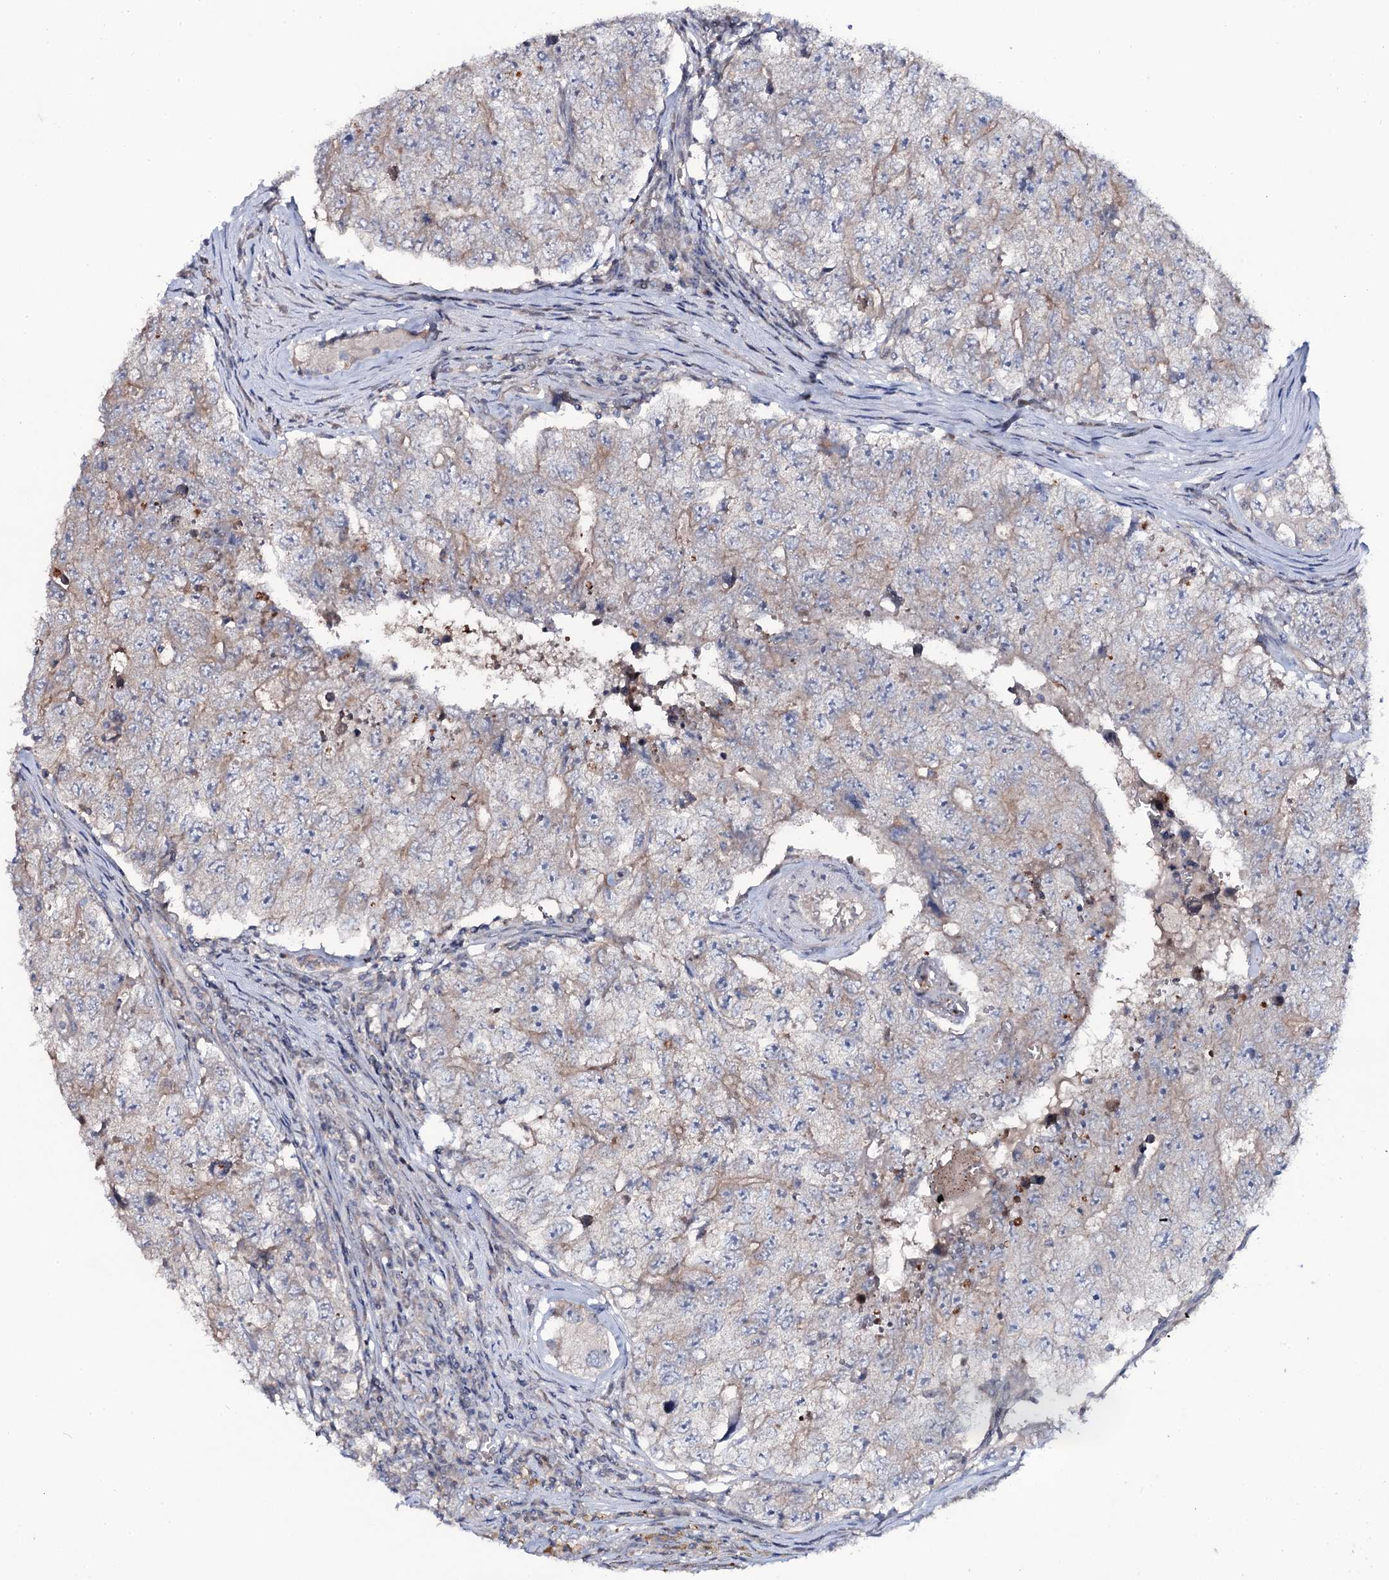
{"staining": {"intensity": "negative", "quantity": "none", "location": "none"}, "tissue": "testis cancer", "cell_type": "Tumor cells", "image_type": "cancer", "snomed": [{"axis": "morphology", "description": "Carcinoma, Embryonal, NOS"}, {"axis": "topography", "description": "Testis"}], "caption": "Immunohistochemistry (IHC) histopathology image of neoplastic tissue: human testis cancer stained with DAB displays no significant protein staining in tumor cells. (Stains: DAB (3,3'-diaminobenzidine) IHC with hematoxylin counter stain, Microscopy: brightfield microscopy at high magnification).", "gene": "SNAP23", "patient": {"sex": "male", "age": 17}}